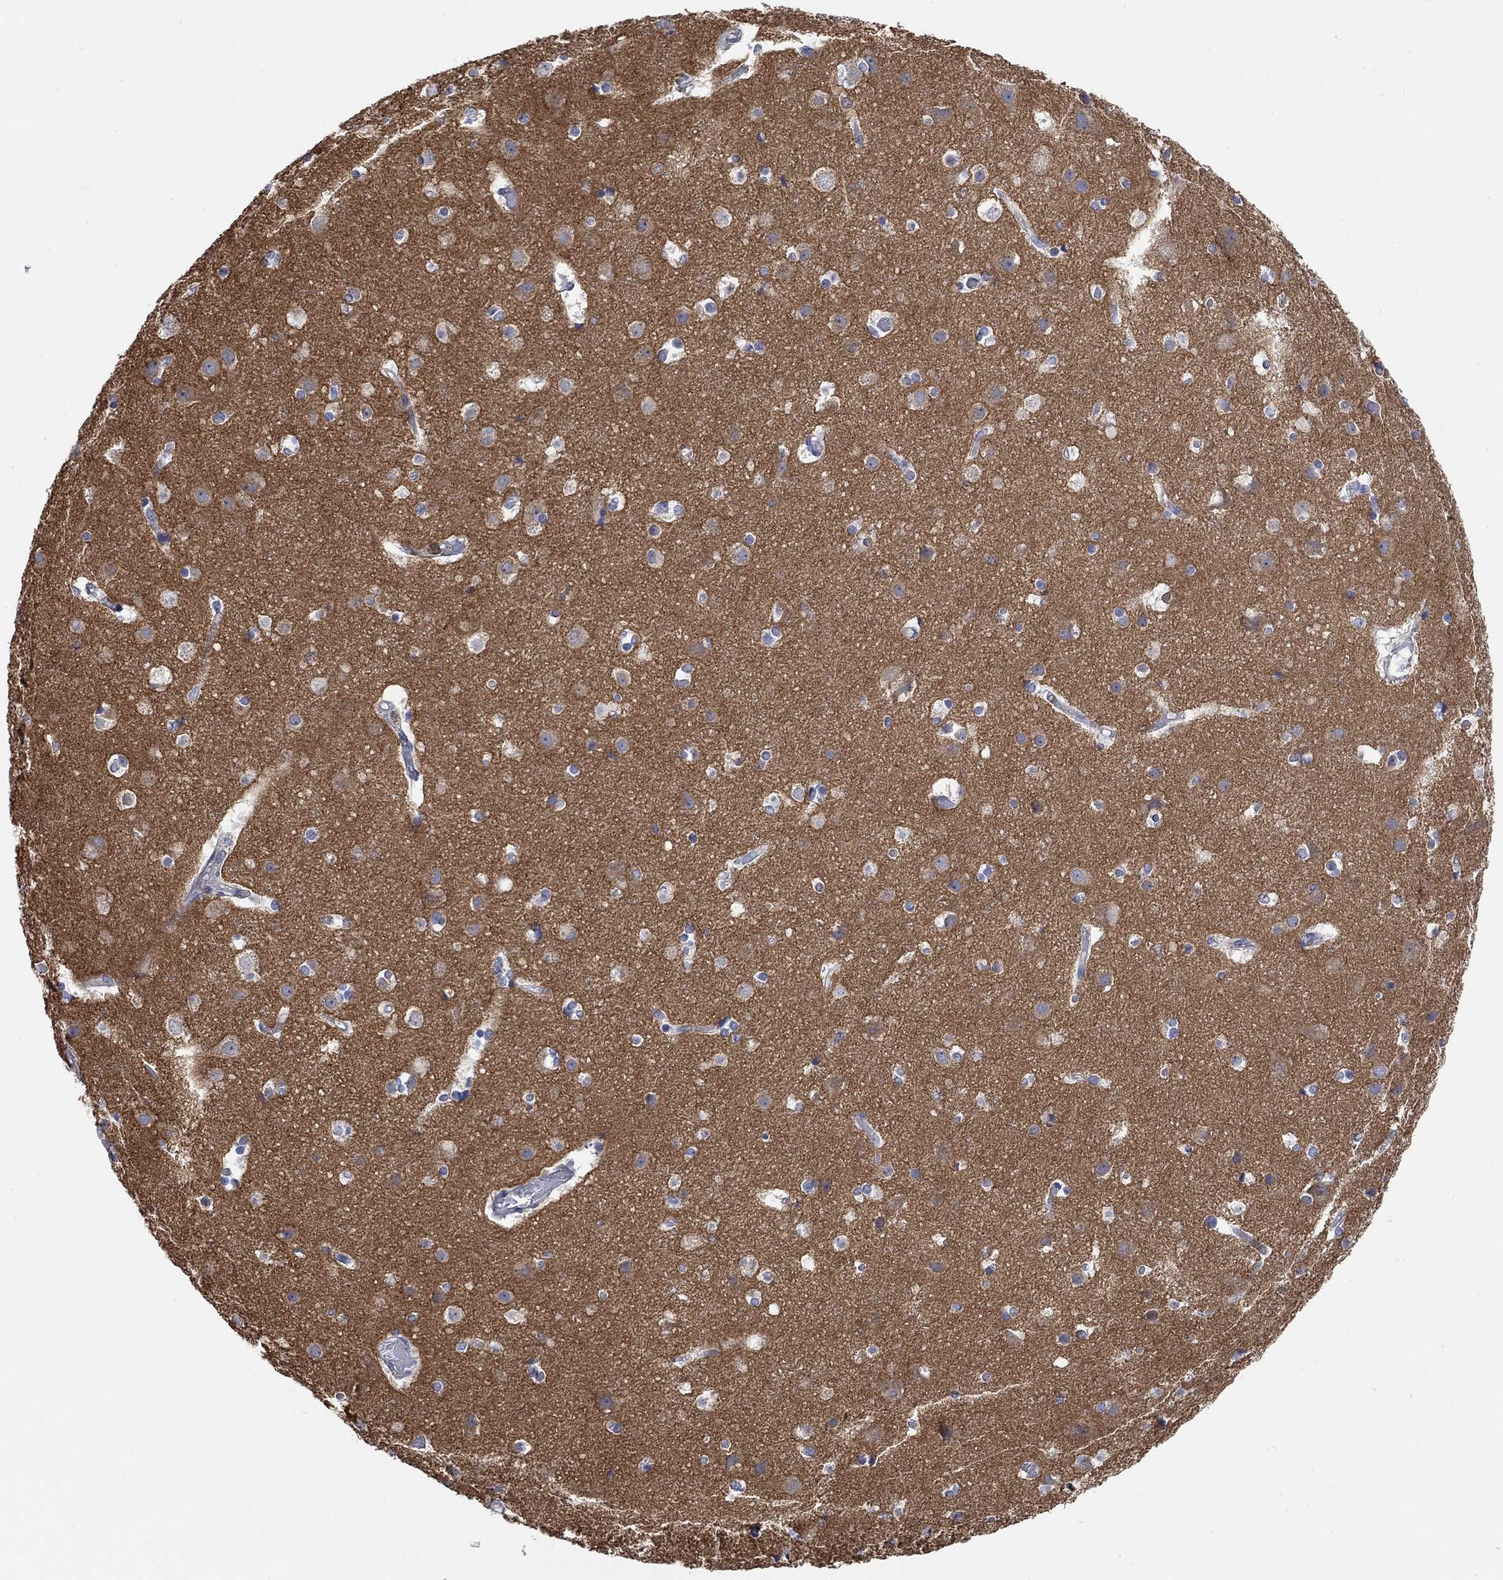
{"staining": {"intensity": "negative", "quantity": "none", "location": "none"}, "tissue": "cerebral cortex", "cell_type": "Endothelial cells", "image_type": "normal", "snomed": [{"axis": "morphology", "description": "Normal tissue, NOS"}, {"axis": "topography", "description": "Cerebral cortex"}], "caption": "Protein analysis of normal cerebral cortex exhibits no significant positivity in endothelial cells.", "gene": "SYT16", "patient": {"sex": "female", "age": 52}}